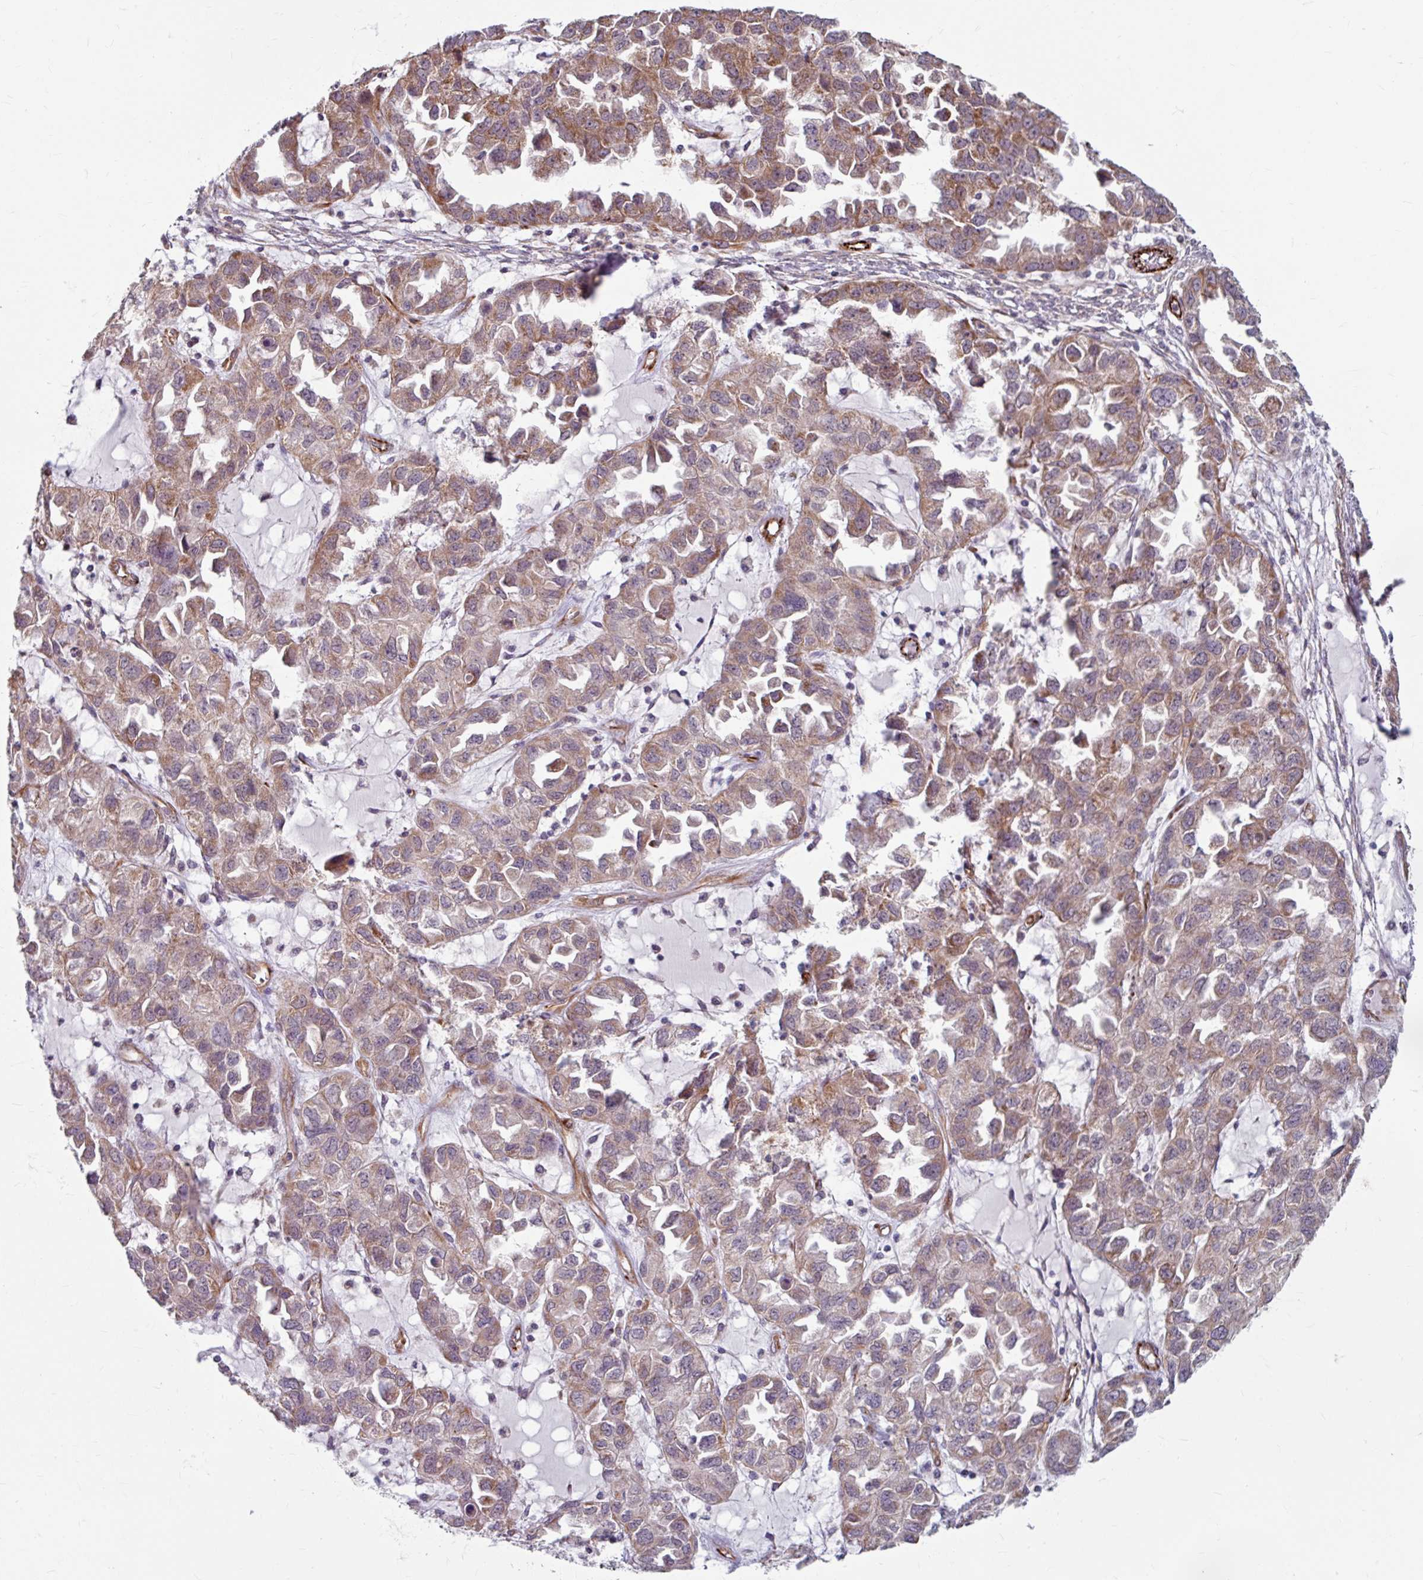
{"staining": {"intensity": "moderate", "quantity": "25%-75%", "location": "cytoplasmic/membranous"}, "tissue": "ovarian cancer", "cell_type": "Tumor cells", "image_type": "cancer", "snomed": [{"axis": "morphology", "description": "Cystadenocarcinoma, serous, NOS"}, {"axis": "topography", "description": "Ovary"}], "caption": "The immunohistochemical stain labels moderate cytoplasmic/membranous expression in tumor cells of ovarian serous cystadenocarcinoma tissue.", "gene": "DAAM2", "patient": {"sex": "female", "age": 84}}